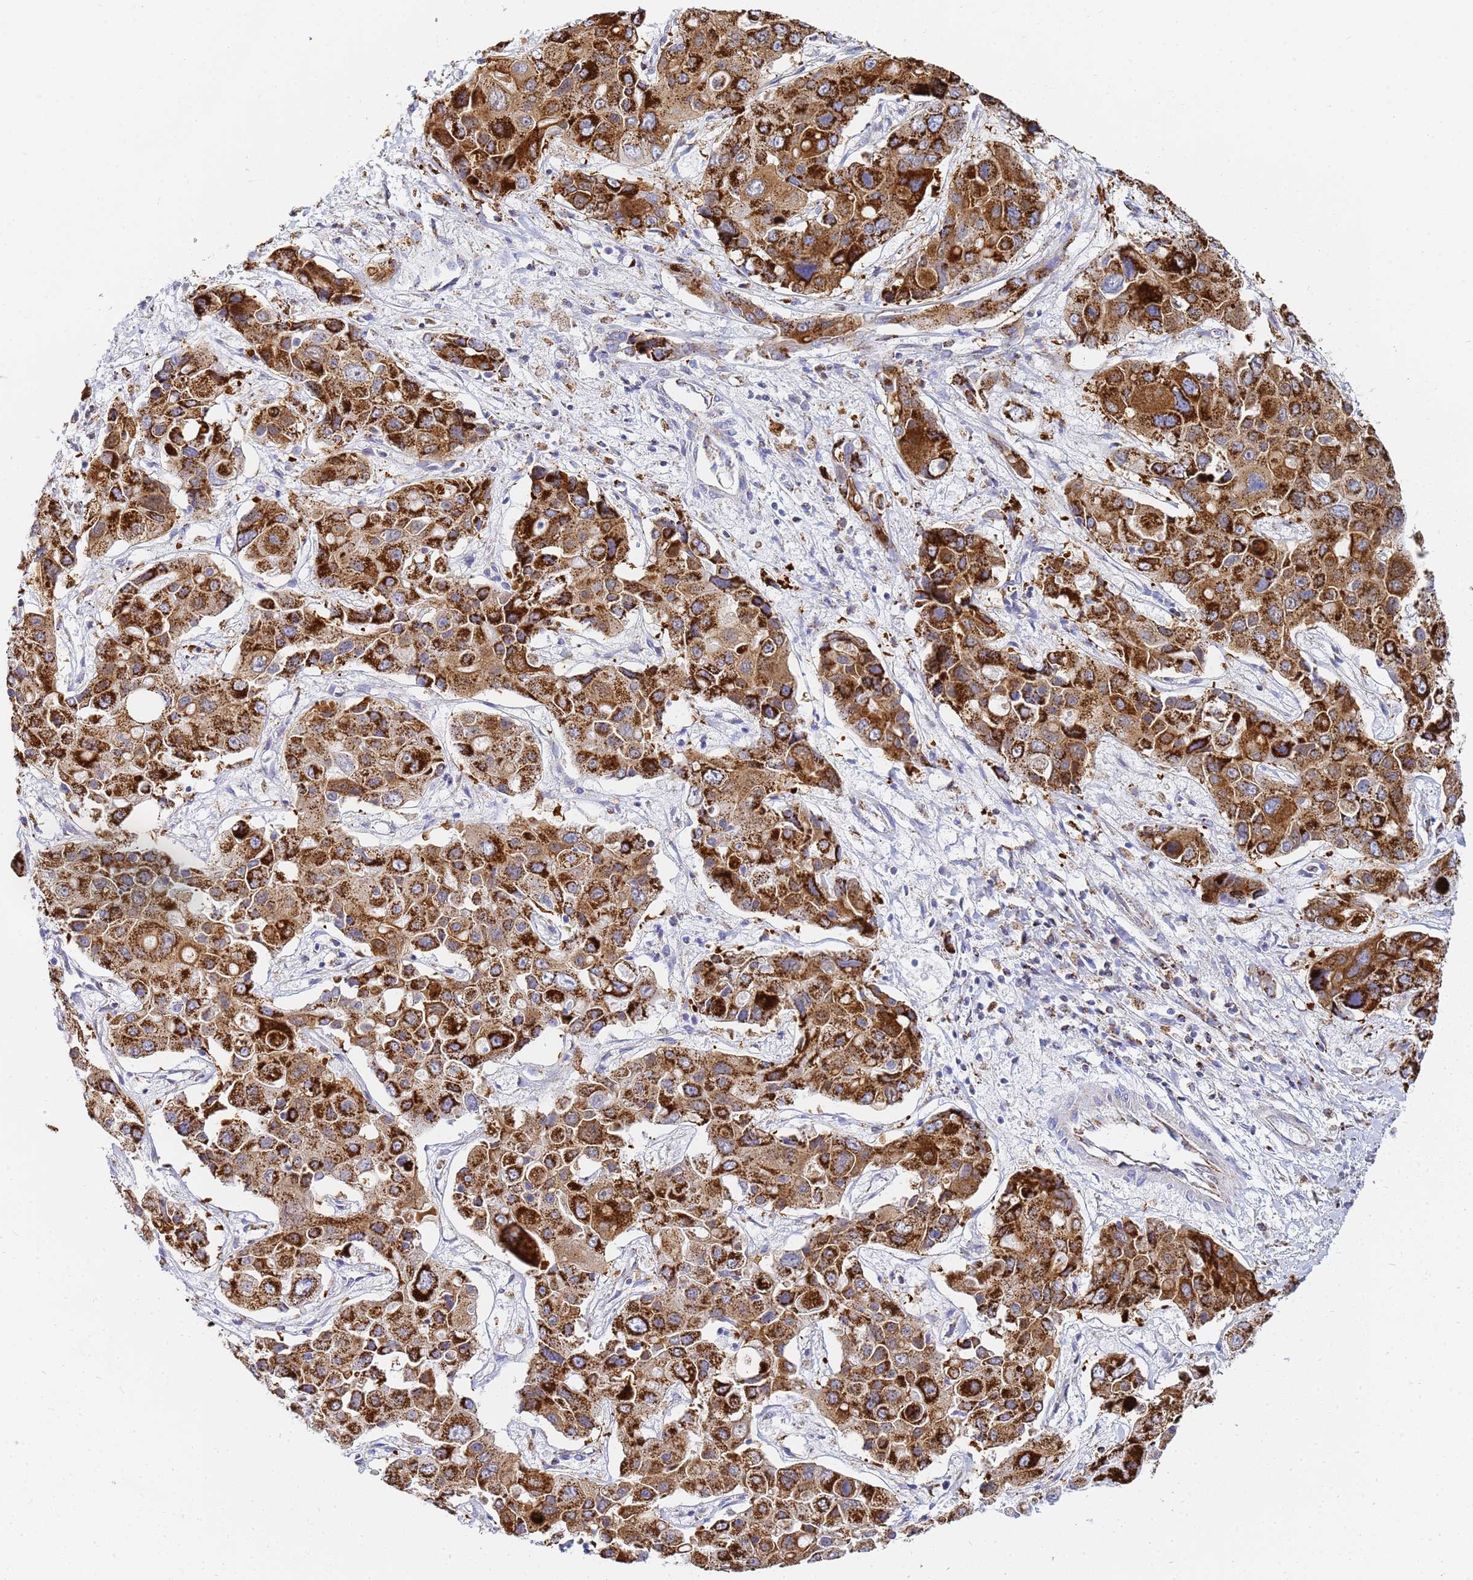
{"staining": {"intensity": "strong", "quantity": ">75%", "location": "cytoplasmic/membranous"}, "tissue": "liver cancer", "cell_type": "Tumor cells", "image_type": "cancer", "snomed": [{"axis": "morphology", "description": "Cholangiocarcinoma"}, {"axis": "topography", "description": "Liver"}], "caption": "Cholangiocarcinoma (liver) stained with DAB (3,3'-diaminobenzidine) IHC reveals high levels of strong cytoplasmic/membranous staining in about >75% of tumor cells. The staining was performed using DAB (3,3'-diaminobenzidine) to visualize the protein expression in brown, while the nuclei were stained in blue with hematoxylin (Magnification: 20x).", "gene": "CNIH4", "patient": {"sex": "male", "age": 67}}